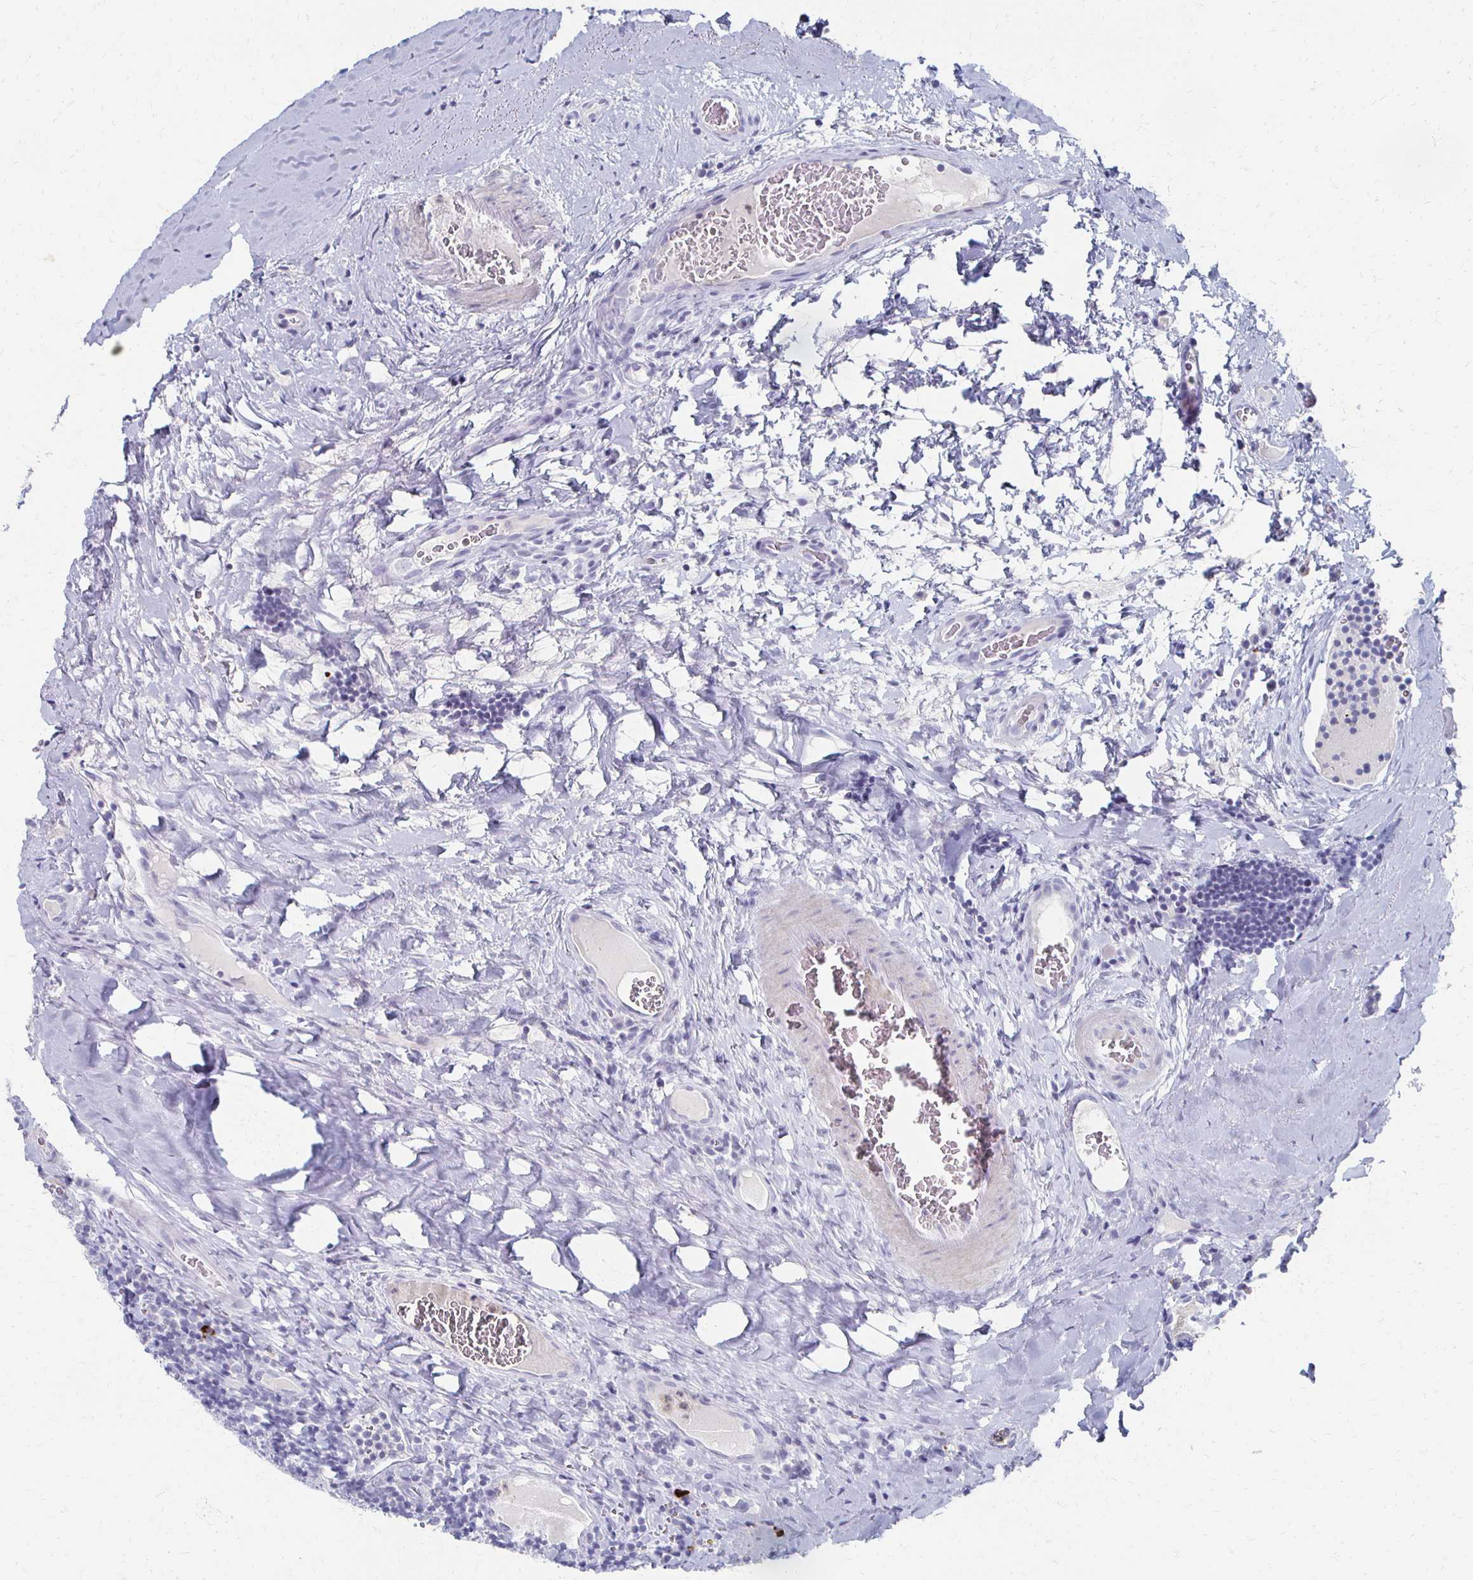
{"staining": {"intensity": "strong", "quantity": "<25%", "location": "cytoplasmic/membranous"}, "tissue": "tonsil", "cell_type": "Germinal center cells", "image_type": "normal", "snomed": [{"axis": "morphology", "description": "Normal tissue, NOS"}, {"axis": "morphology", "description": "Inflammation, NOS"}, {"axis": "topography", "description": "Tonsil"}], "caption": "Protein expression analysis of normal human tonsil reveals strong cytoplasmic/membranous expression in approximately <25% of germinal center cells. The staining is performed using DAB brown chromogen to label protein expression. The nuclei are counter-stained blue using hematoxylin.", "gene": "CXCR2", "patient": {"sex": "female", "age": 31}}